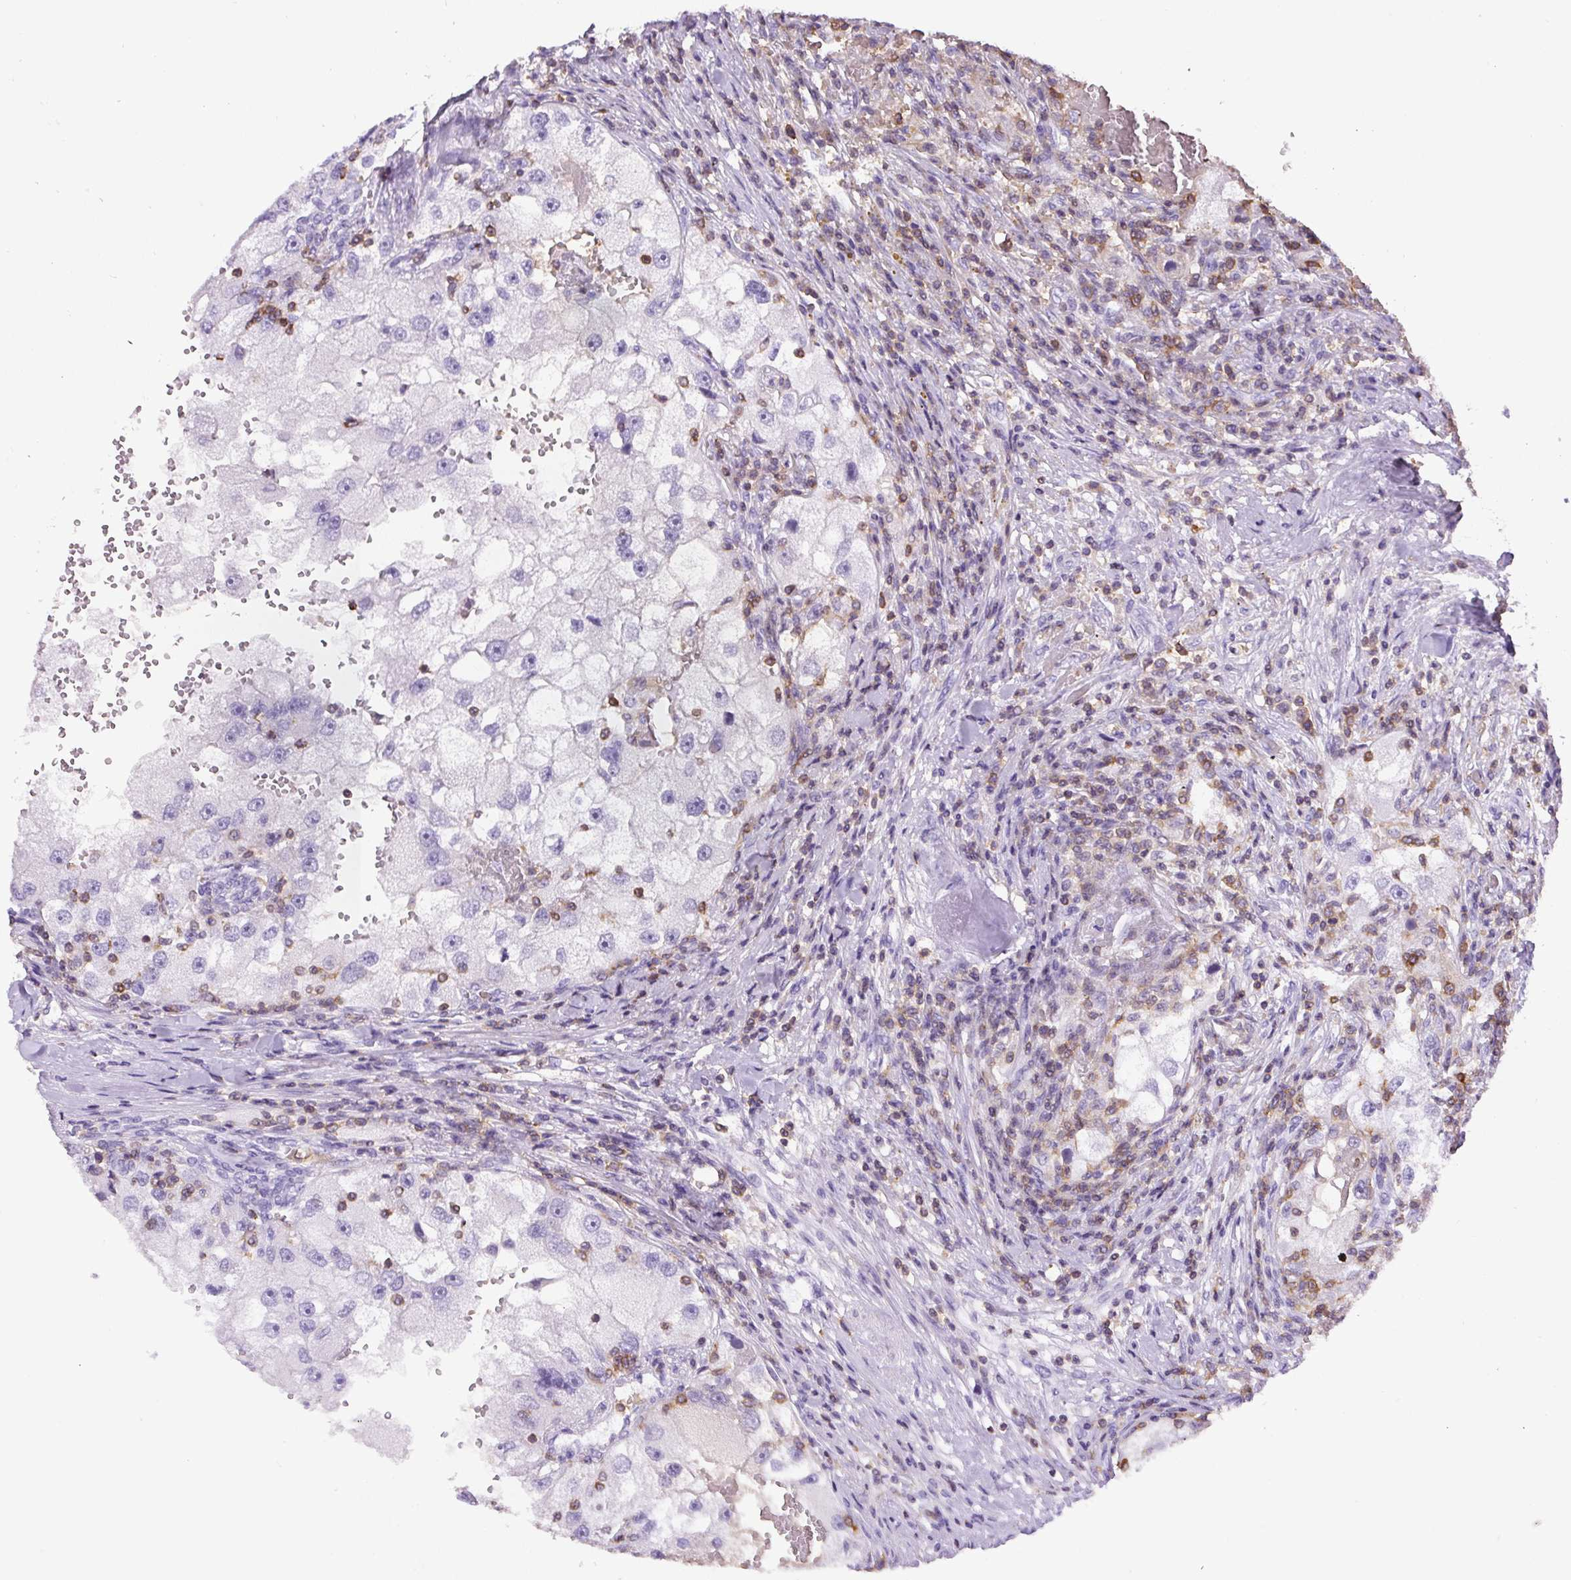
{"staining": {"intensity": "negative", "quantity": "none", "location": "none"}, "tissue": "renal cancer", "cell_type": "Tumor cells", "image_type": "cancer", "snomed": [{"axis": "morphology", "description": "Adenocarcinoma, NOS"}, {"axis": "topography", "description": "Kidney"}], "caption": "An immunohistochemistry image of renal cancer (adenocarcinoma) is shown. There is no staining in tumor cells of renal cancer (adenocarcinoma).", "gene": "FAM228B", "patient": {"sex": "male", "age": 63}}